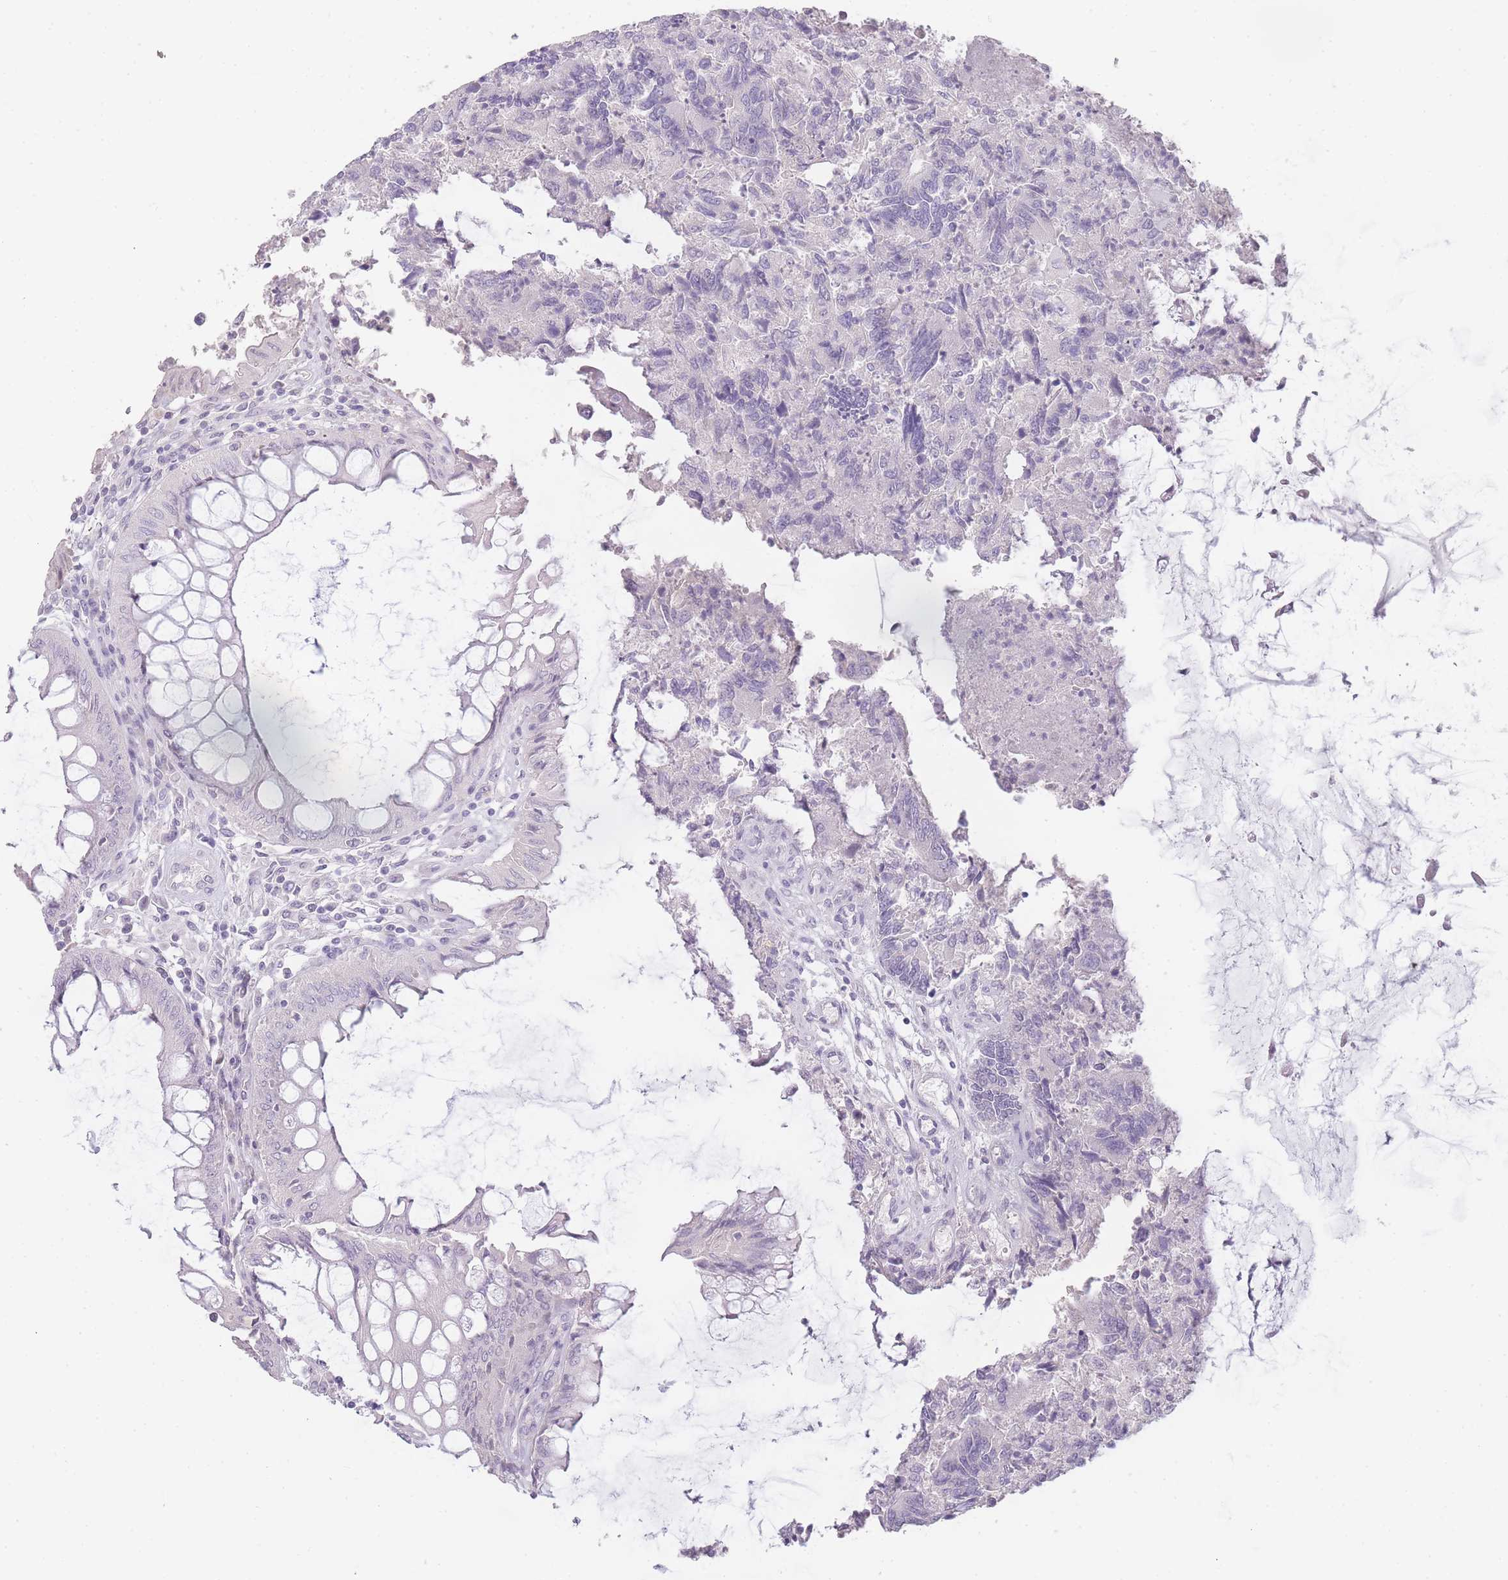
{"staining": {"intensity": "negative", "quantity": "none", "location": "none"}, "tissue": "colorectal cancer", "cell_type": "Tumor cells", "image_type": "cancer", "snomed": [{"axis": "morphology", "description": "Adenocarcinoma, NOS"}, {"axis": "topography", "description": "Colon"}], "caption": "Immunohistochemistry of adenocarcinoma (colorectal) shows no positivity in tumor cells.", "gene": "INS", "patient": {"sex": "female", "age": 67}}